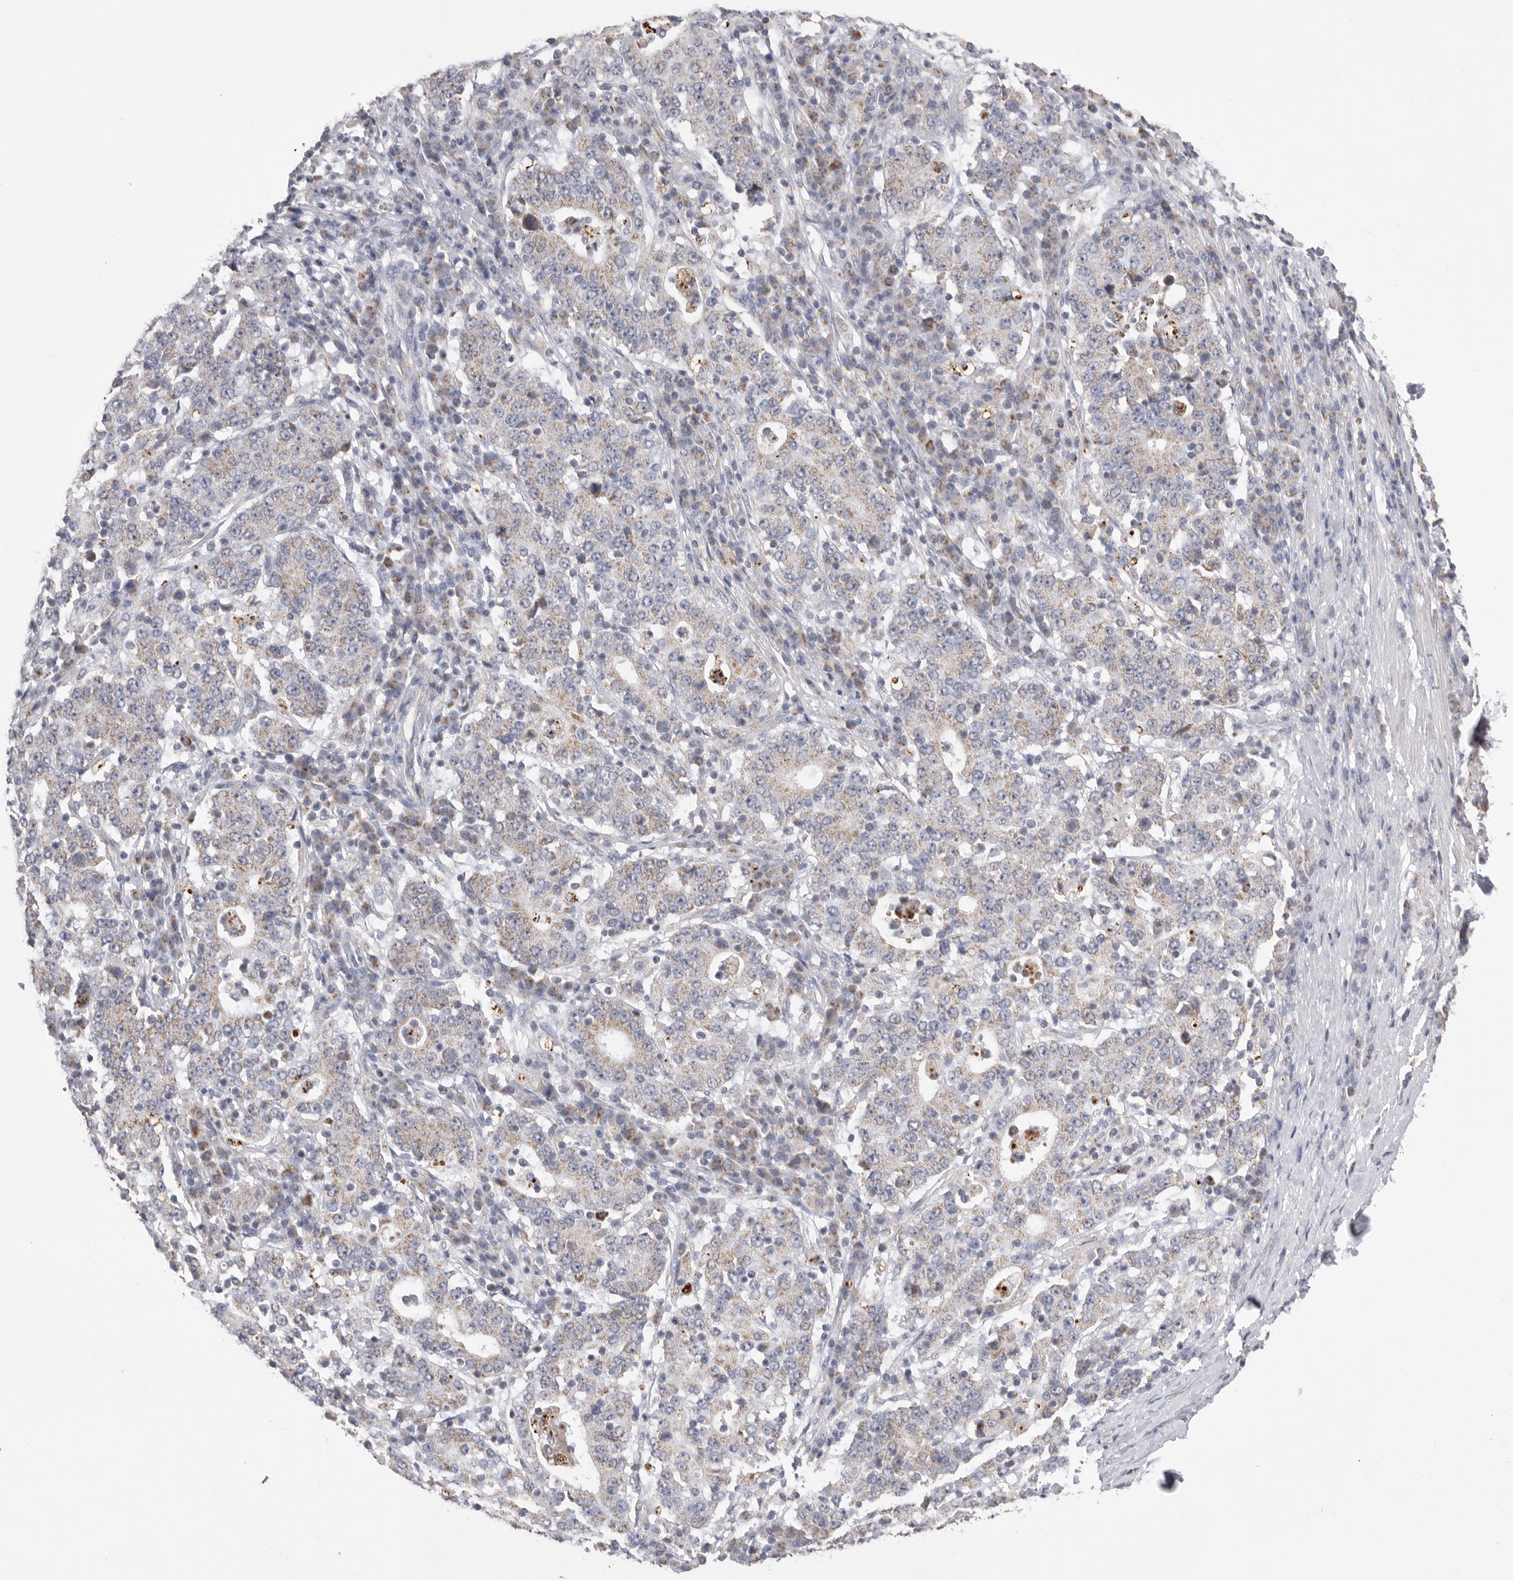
{"staining": {"intensity": "weak", "quantity": "<25%", "location": "cytoplasmic/membranous"}, "tissue": "stomach cancer", "cell_type": "Tumor cells", "image_type": "cancer", "snomed": [{"axis": "morphology", "description": "Adenocarcinoma, NOS"}, {"axis": "topography", "description": "Stomach"}], "caption": "Stomach cancer was stained to show a protein in brown. There is no significant positivity in tumor cells.", "gene": "VDAC3", "patient": {"sex": "male", "age": 59}}